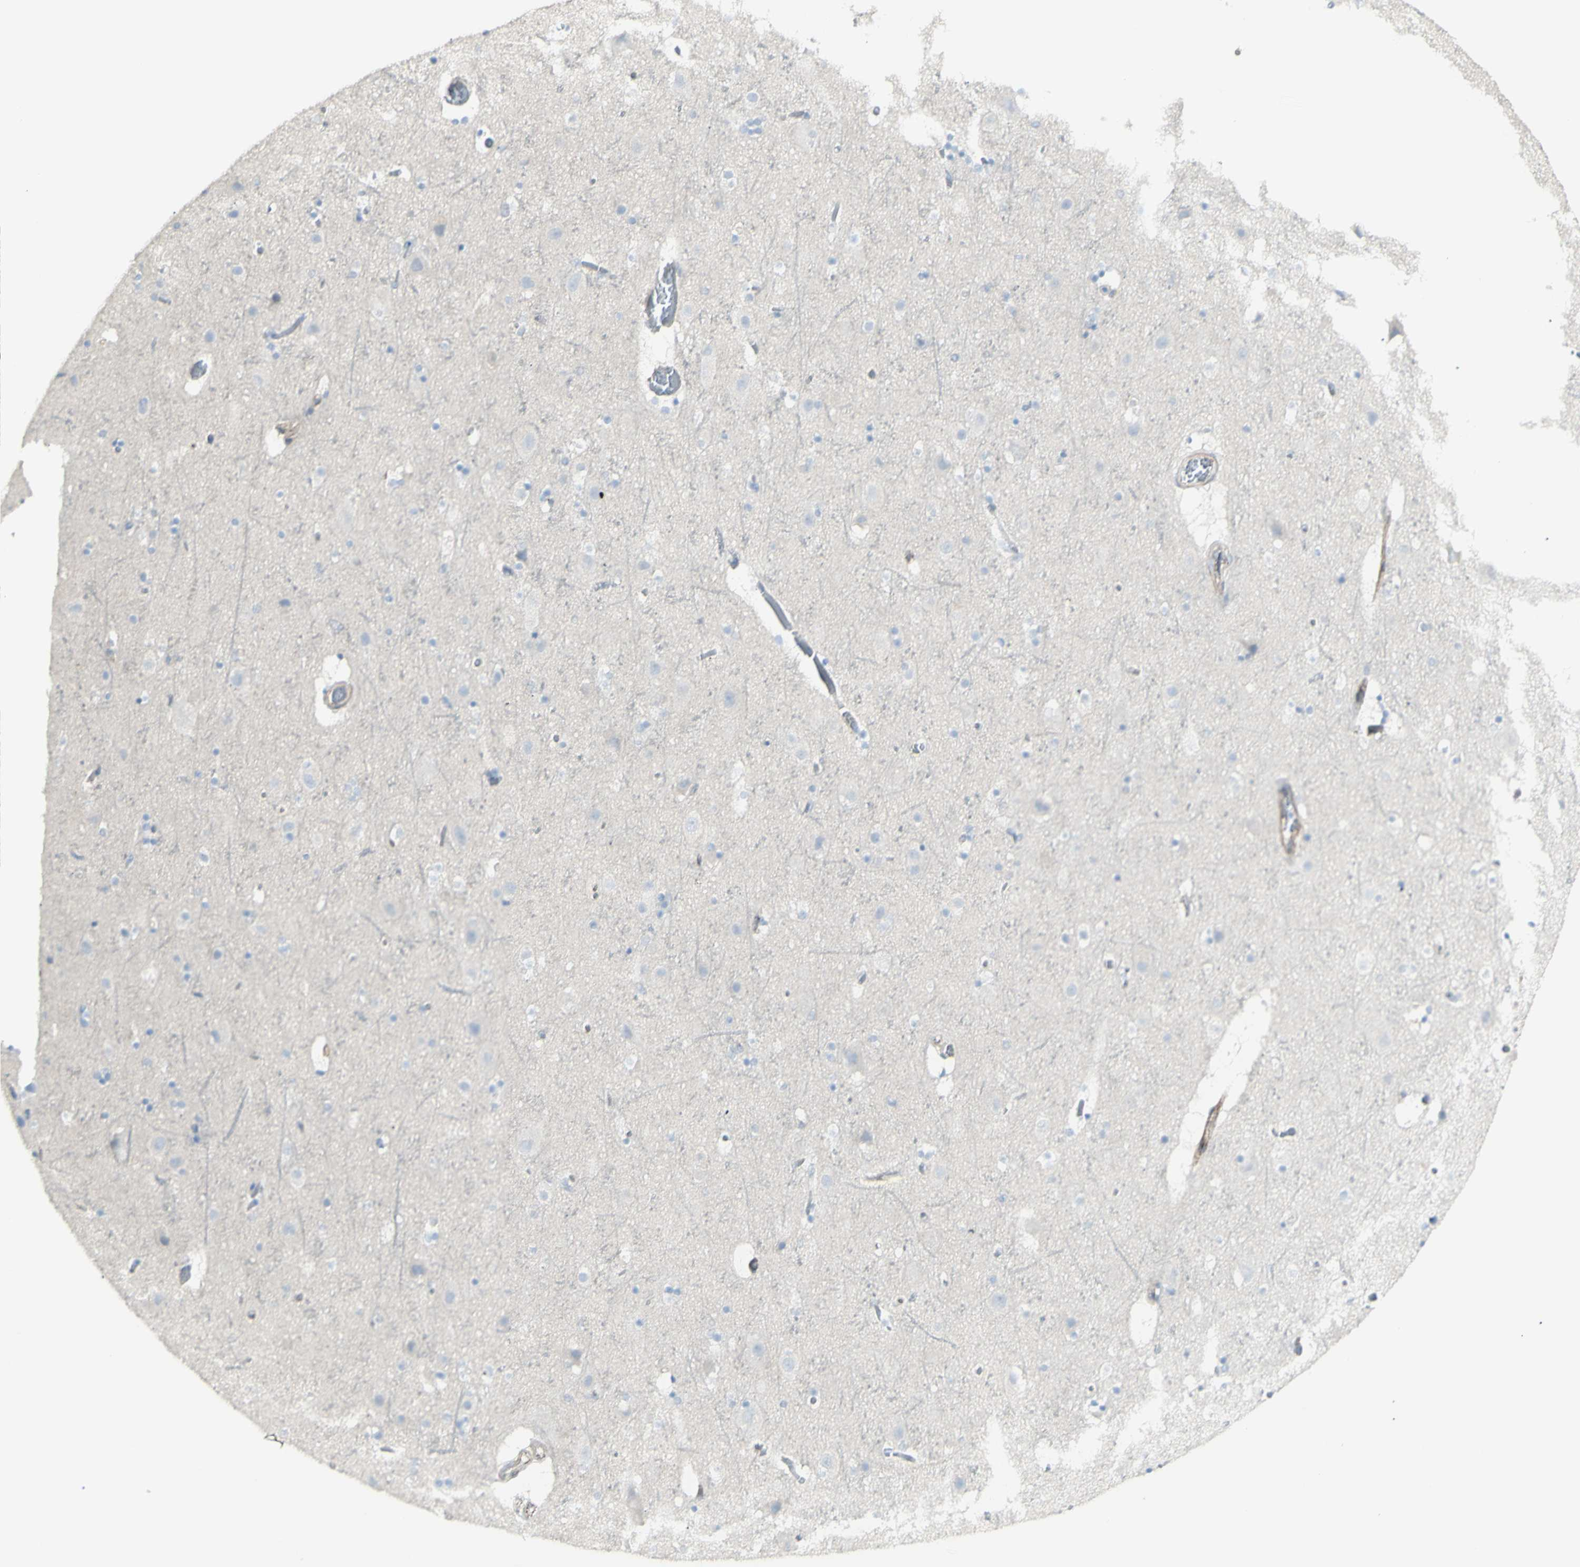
{"staining": {"intensity": "weak", "quantity": "25%-75%", "location": "cytoplasmic/membranous"}, "tissue": "cerebral cortex", "cell_type": "Endothelial cells", "image_type": "normal", "snomed": [{"axis": "morphology", "description": "Normal tissue, NOS"}, {"axis": "topography", "description": "Cerebral cortex"}], "caption": "Cerebral cortex was stained to show a protein in brown. There is low levels of weak cytoplasmic/membranous staining in approximately 25%-75% of endothelial cells. (DAB (3,3'-diaminobenzidine) IHC, brown staining for protein, blue staining for nuclei).", "gene": "NDST4", "patient": {"sex": "male", "age": 45}}